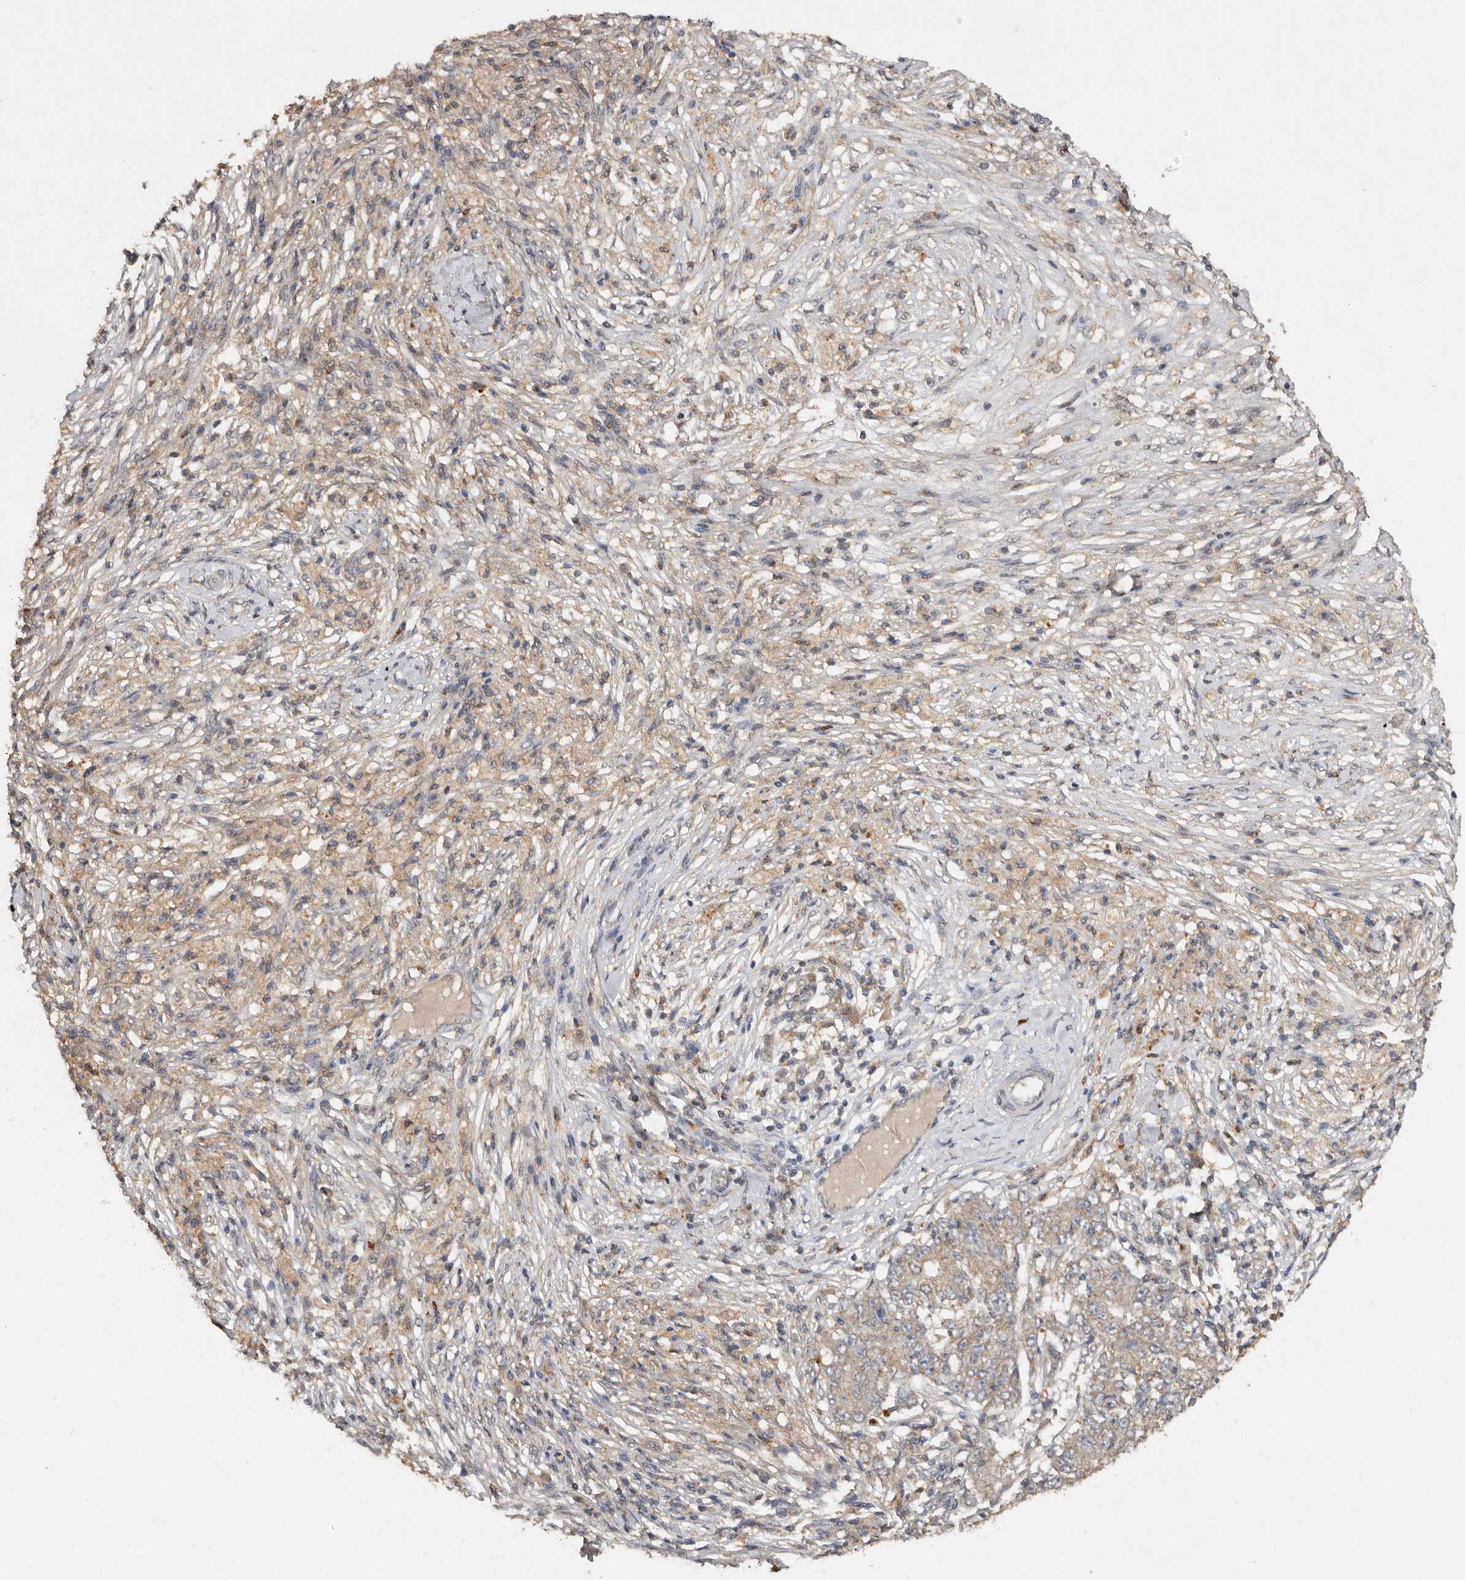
{"staining": {"intensity": "weak", "quantity": ">75%", "location": "cytoplasmic/membranous"}, "tissue": "ovarian cancer", "cell_type": "Tumor cells", "image_type": "cancer", "snomed": [{"axis": "morphology", "description": "Carcinoma, endometroid"}, {"axis": "topography", "description": "Ovary"}], "caption": "This image displays immunohistochemistry (IHC) staining of human ovarian cancer, with low weak cytoplasmic/membranous positivity in about >75% of tumor cells.", "gene": "EDEM1", "patient": {"sex": "female", "age": 42}}